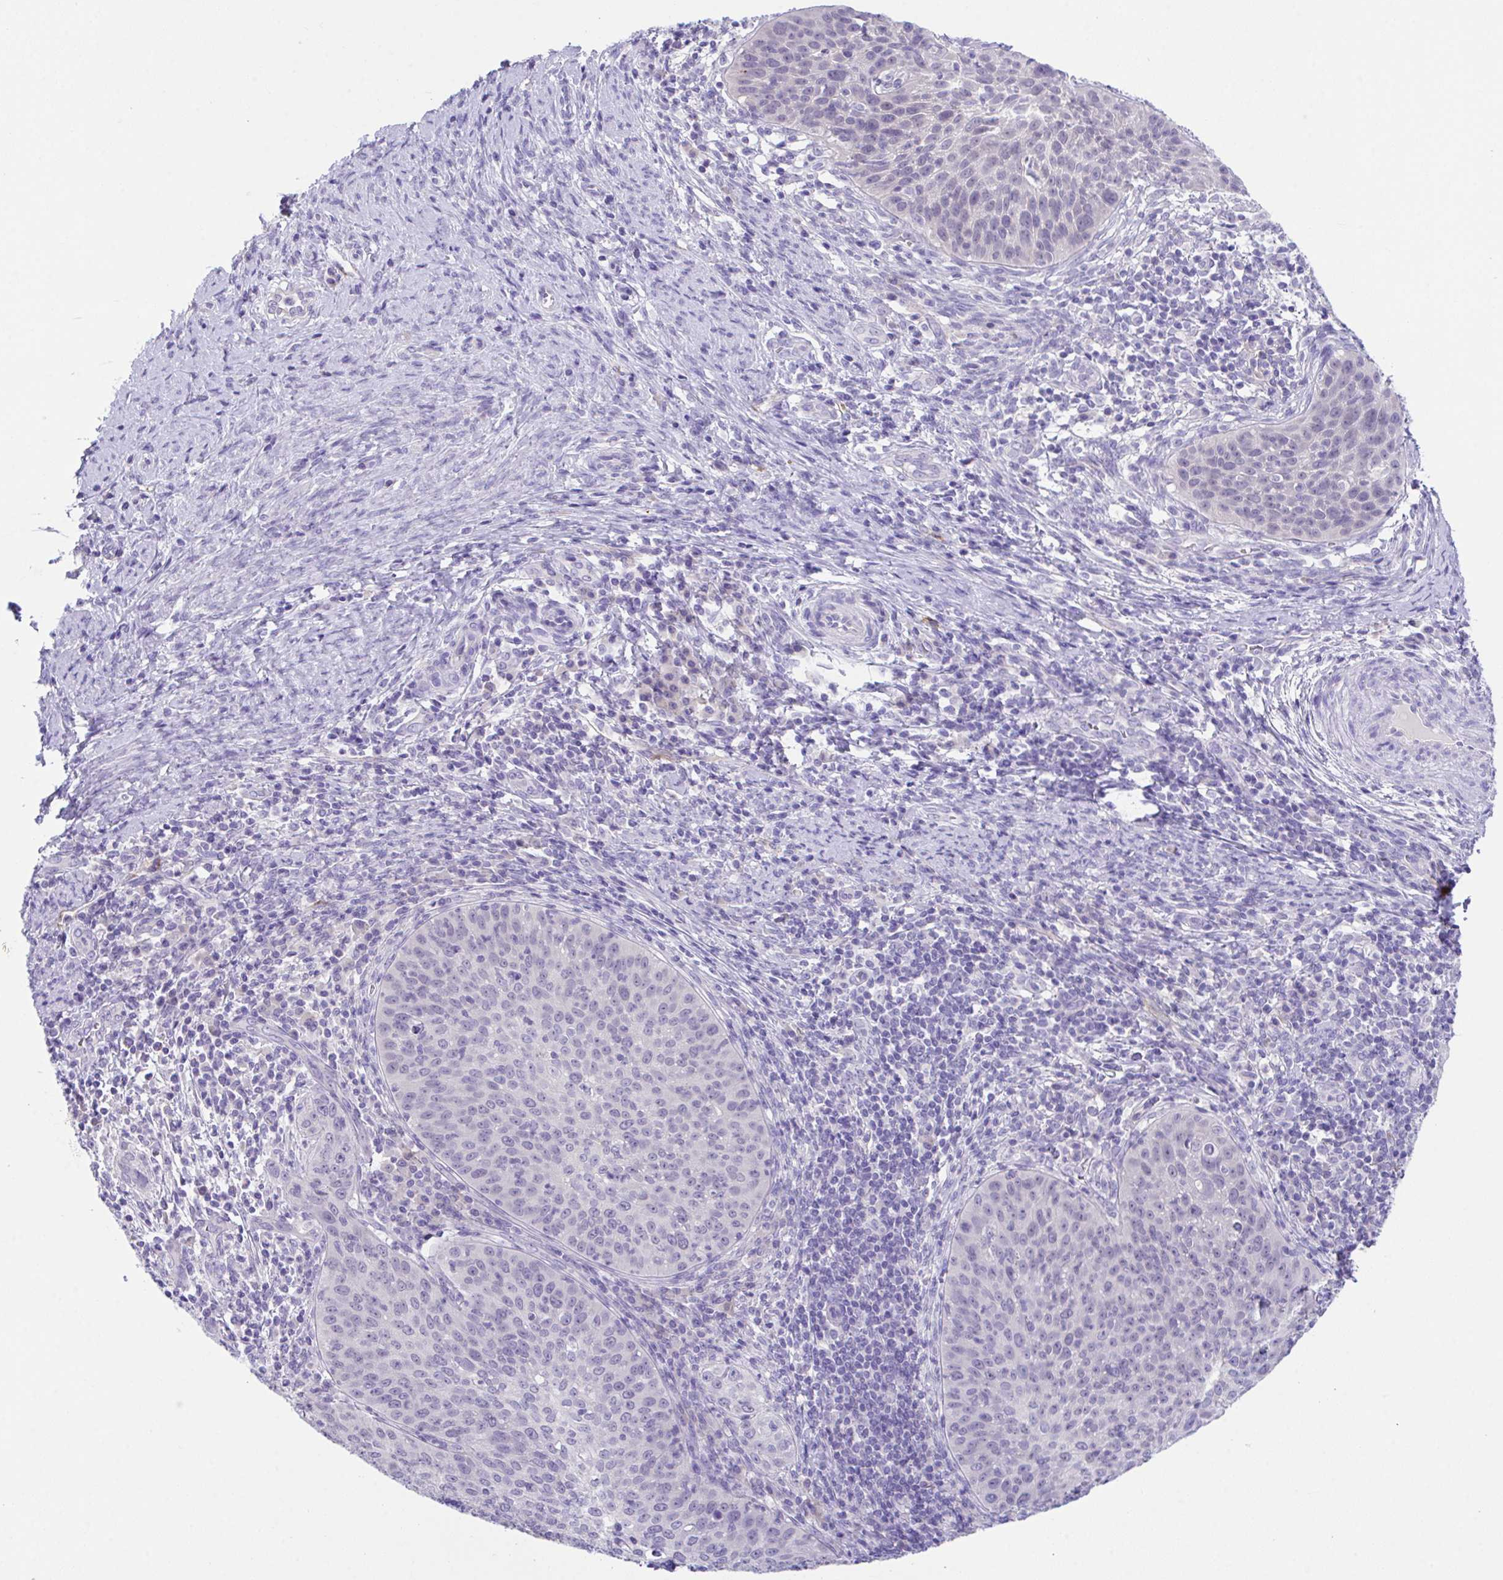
{"staining": {"intensity": "negative", "quantity": "none", "location": "none"}, "tissue": "cervical cancer", "cell_type": "Tumor cells", "image_type": "cancer", "snomed": [{"axis": "morphology", "description": "Squamous cell carcinoma, NOS"}, {"axis": "topography", "description": "Cervix"}], "caption": "High magnification brightfield microscopy of cervical cancer stained with DAB (brown) and counterstained with hematoxylin (blue): tumor cells show no significant positivity.", "gene": "HACD4", "patient": {"sex": "female", "age": 30}}